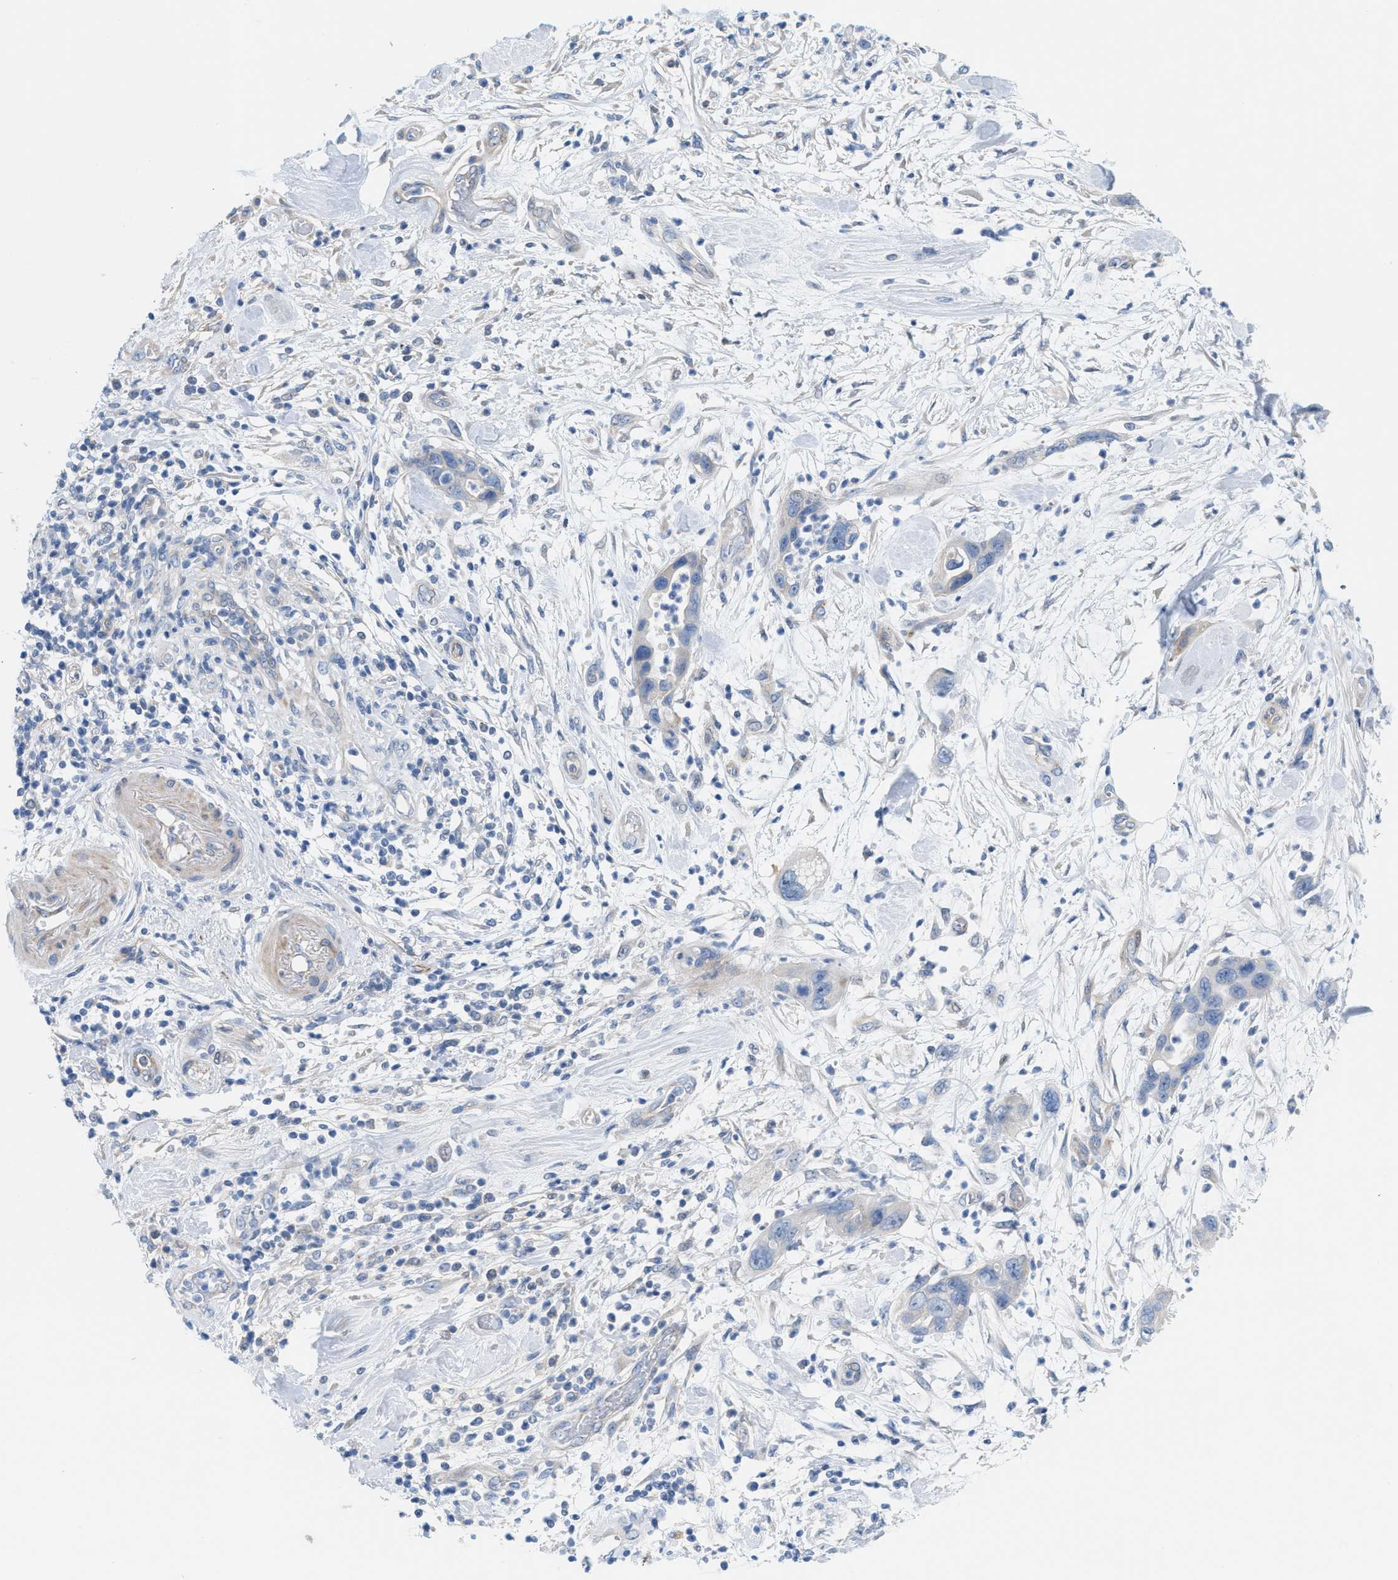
{"staining": {"intensity": "negative", "quantity": "none", "location": "none"}, "tissue": "pancreatic cancer", "cell_type": "Tumor cells", "image_type": "cancer", "snomed": [{"axis": "morphology", "description": "Adenocarcinoma, NOS"}, {"axis": "topography", "description": "Pancreas"}], "caption": "An immunohistochemistry histopathology image of adenocarcinoma (pancreatic) is shown. There is no staining in tumor cells of adenocarcinoma (pancreatic).", "gene": "MPP3", "patient": {"sex": "female", "age": 70}}